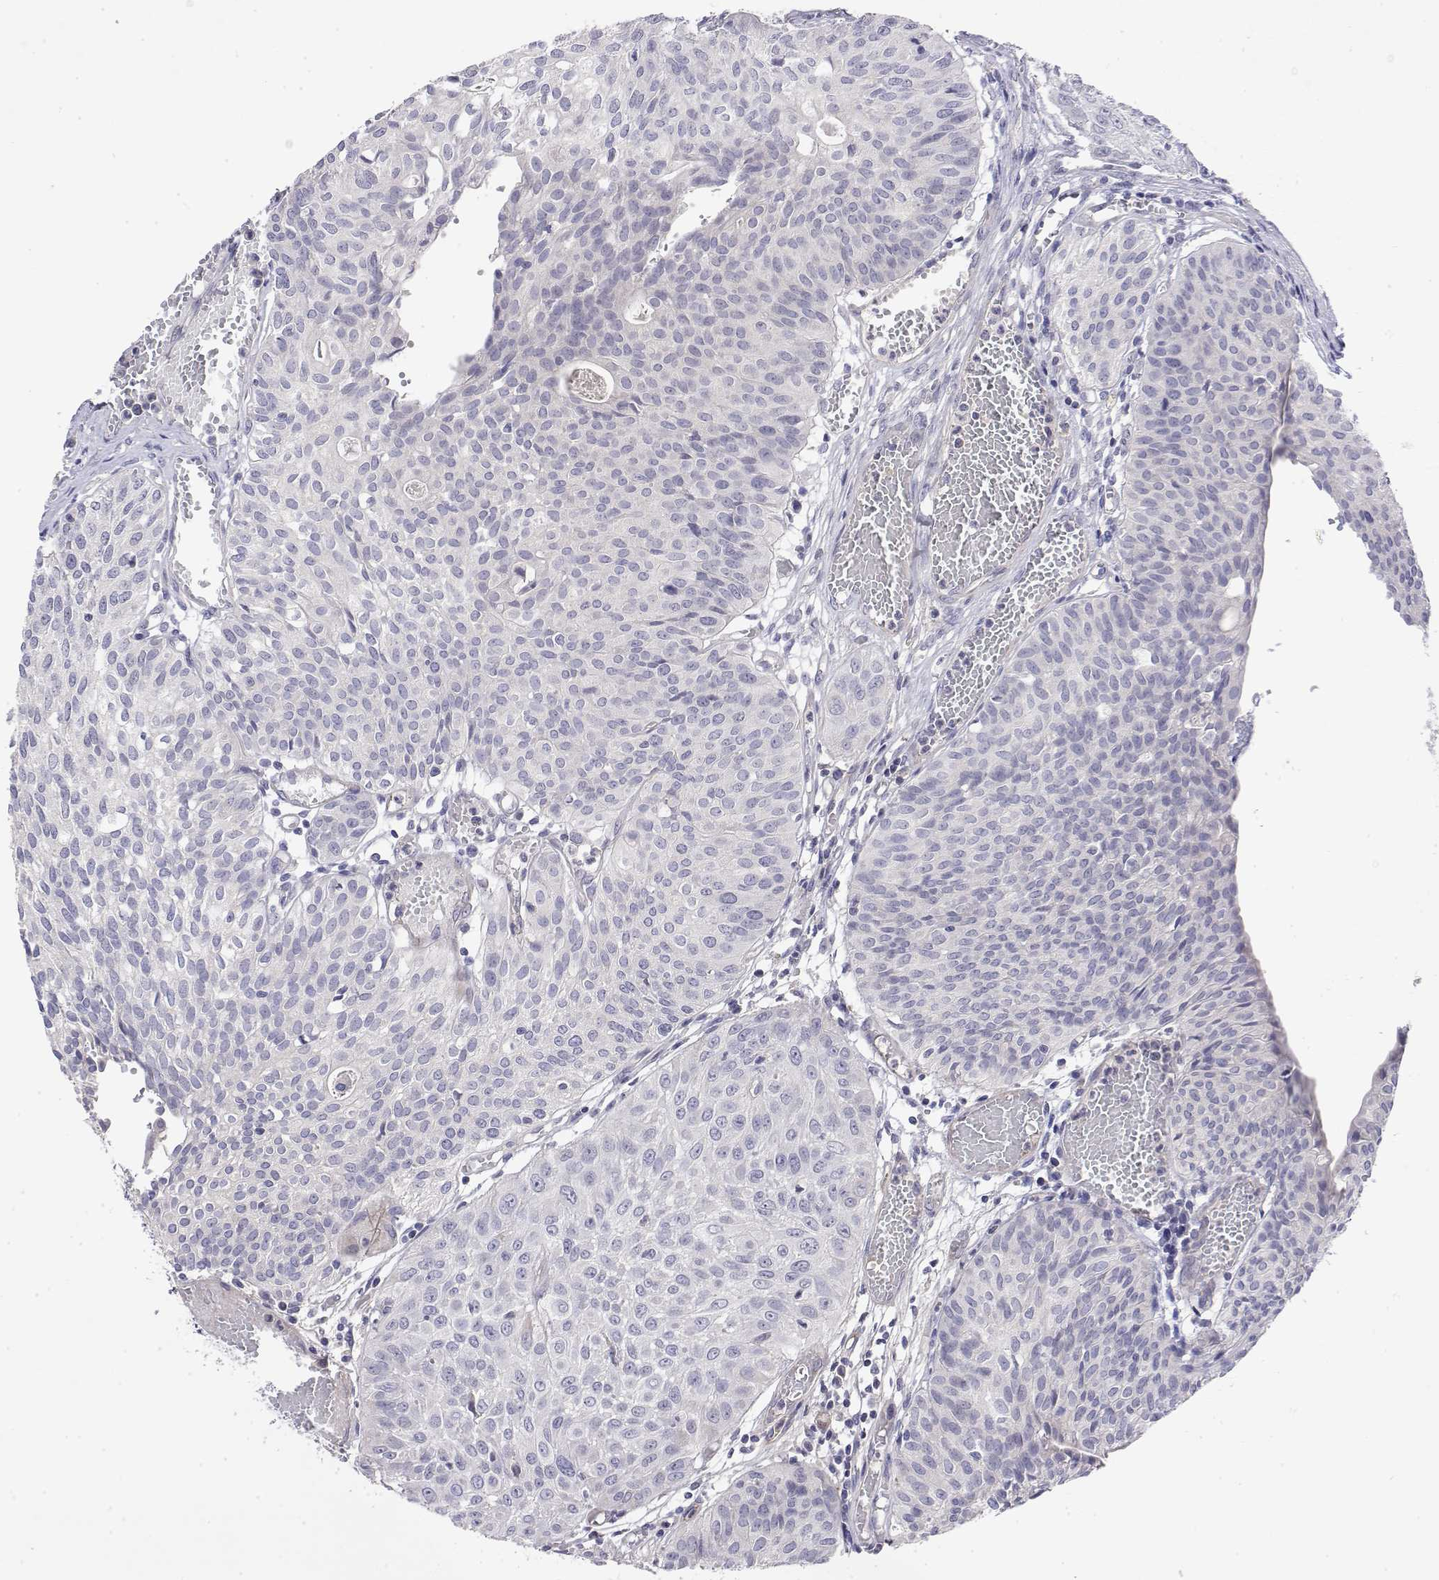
{"staining": {"intensity": "negative", "quantity": "none", "location": "none"}, "tissue": "urothelial cancer", "cell_type": "Tumor cells", "image_type": "cancer", "snomed": [{"axis": "morphology", "description": "Urothelial carcinoma, High grade"}, {"axis": "topography", "description": "Urinary bladder"}], "caption": "A high-resolution image shows IHC staining of high-grade urothelial carcinoma, which shows no significant positivity in tumor cells.", "gene": "GGACT", "patient": {"sex": "male", "age": 57}}